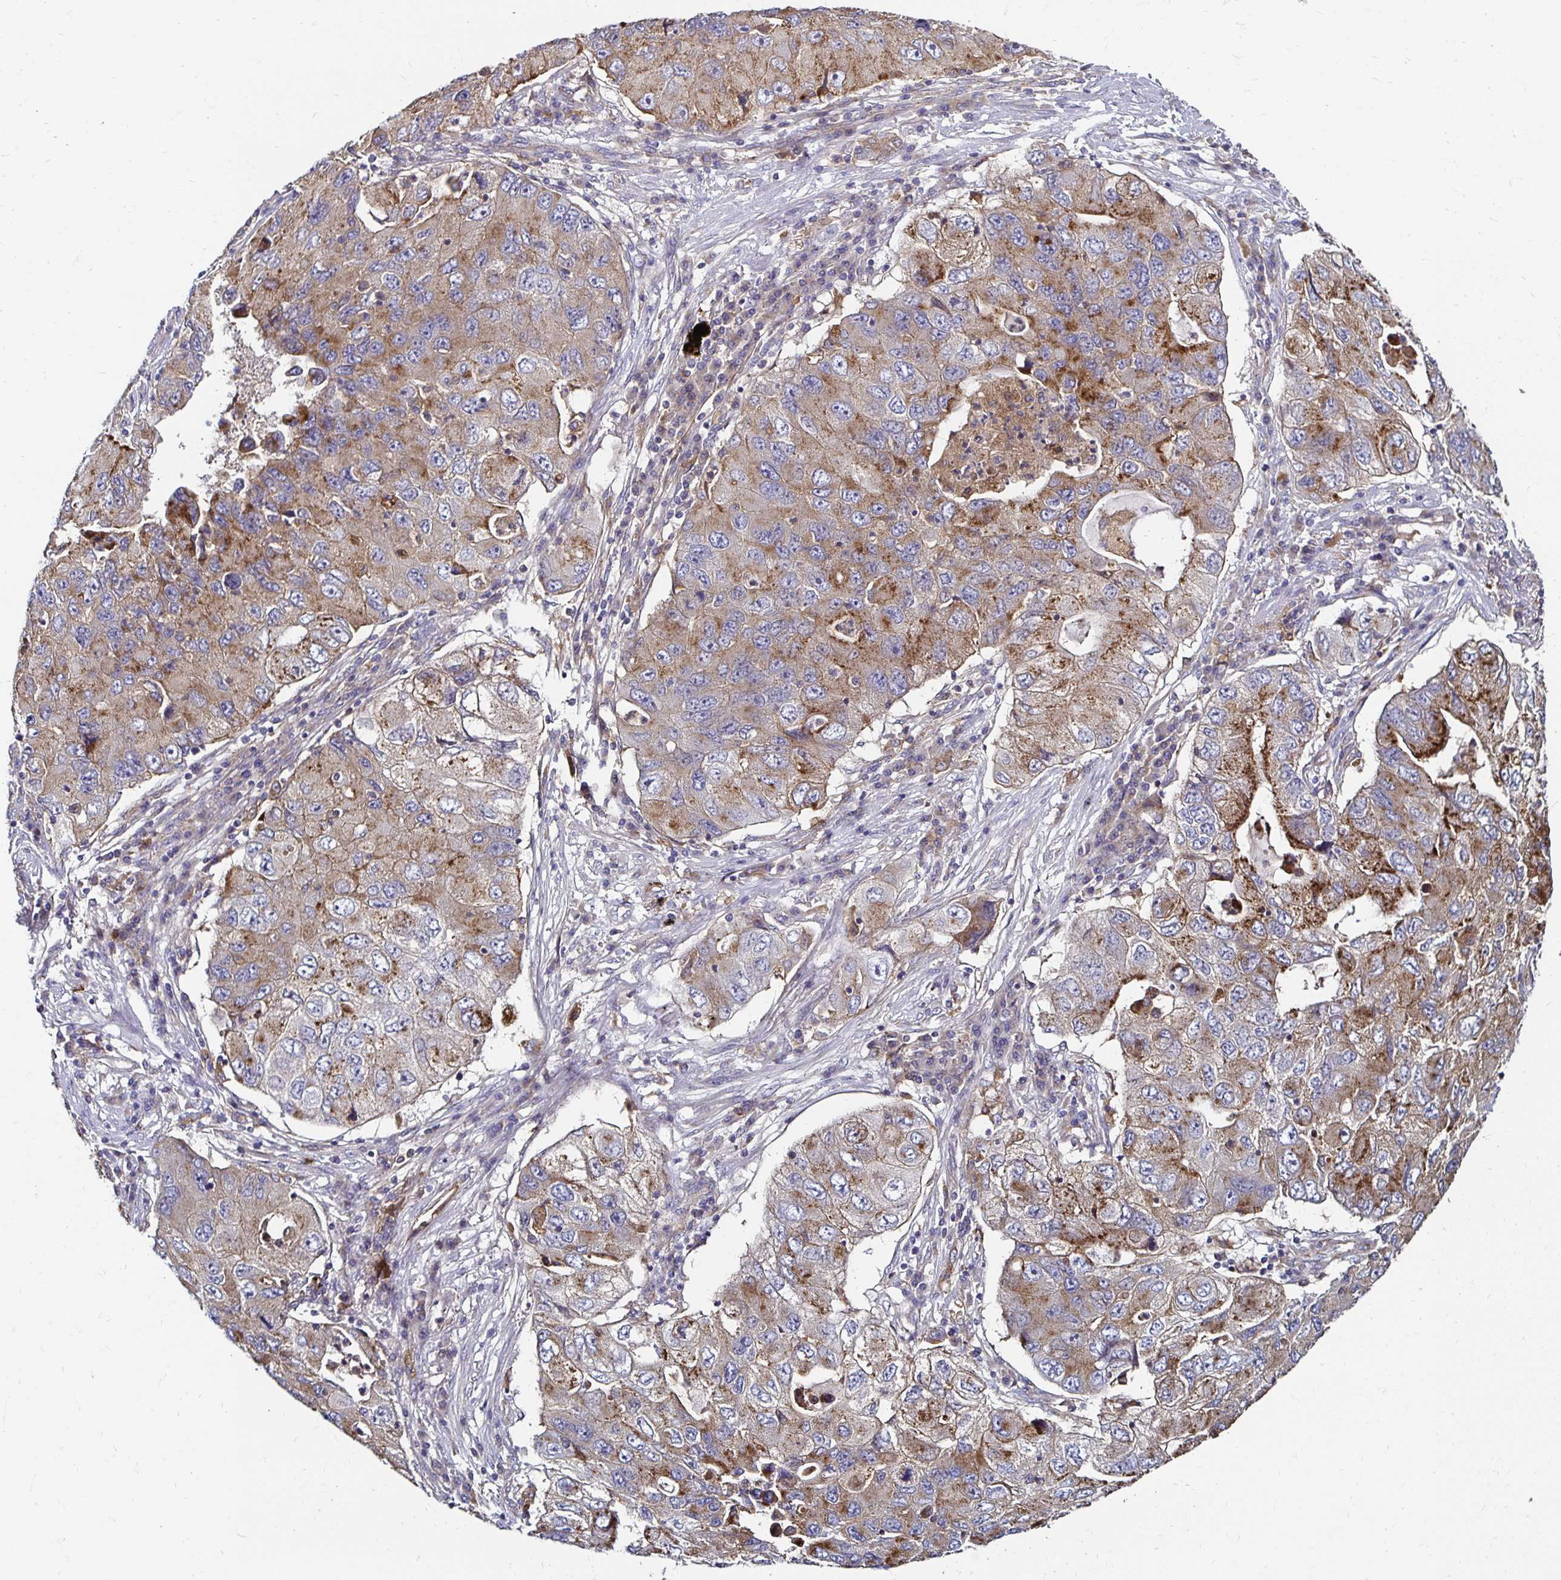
{"staining": {"intensity": "moderate", "quantity": ">75%", "location": "cytoplasmic/membranous"}, "tissue": "lung cancer", "cell_type": "Tumor cells", "image_type": "cancer", "snomed": [{"axis": "morphology", "description": "Adenocarcinoma, NOS"}, {"axis": "morphology", "description": "Adenocarcinoma, metastatic, NOS"}, {"axis": "topography", "description": "Lymph node"}, {"axis": "topography", "description": "Lung"}], "caption": "Tumor cells show moderate cytoplasmic/membranous staining in about >75% of cells in lung cancer (metastatic adenocarcinoma).", "gene": "NCSTN", "patient": {"sex": "female", "age": 54}}